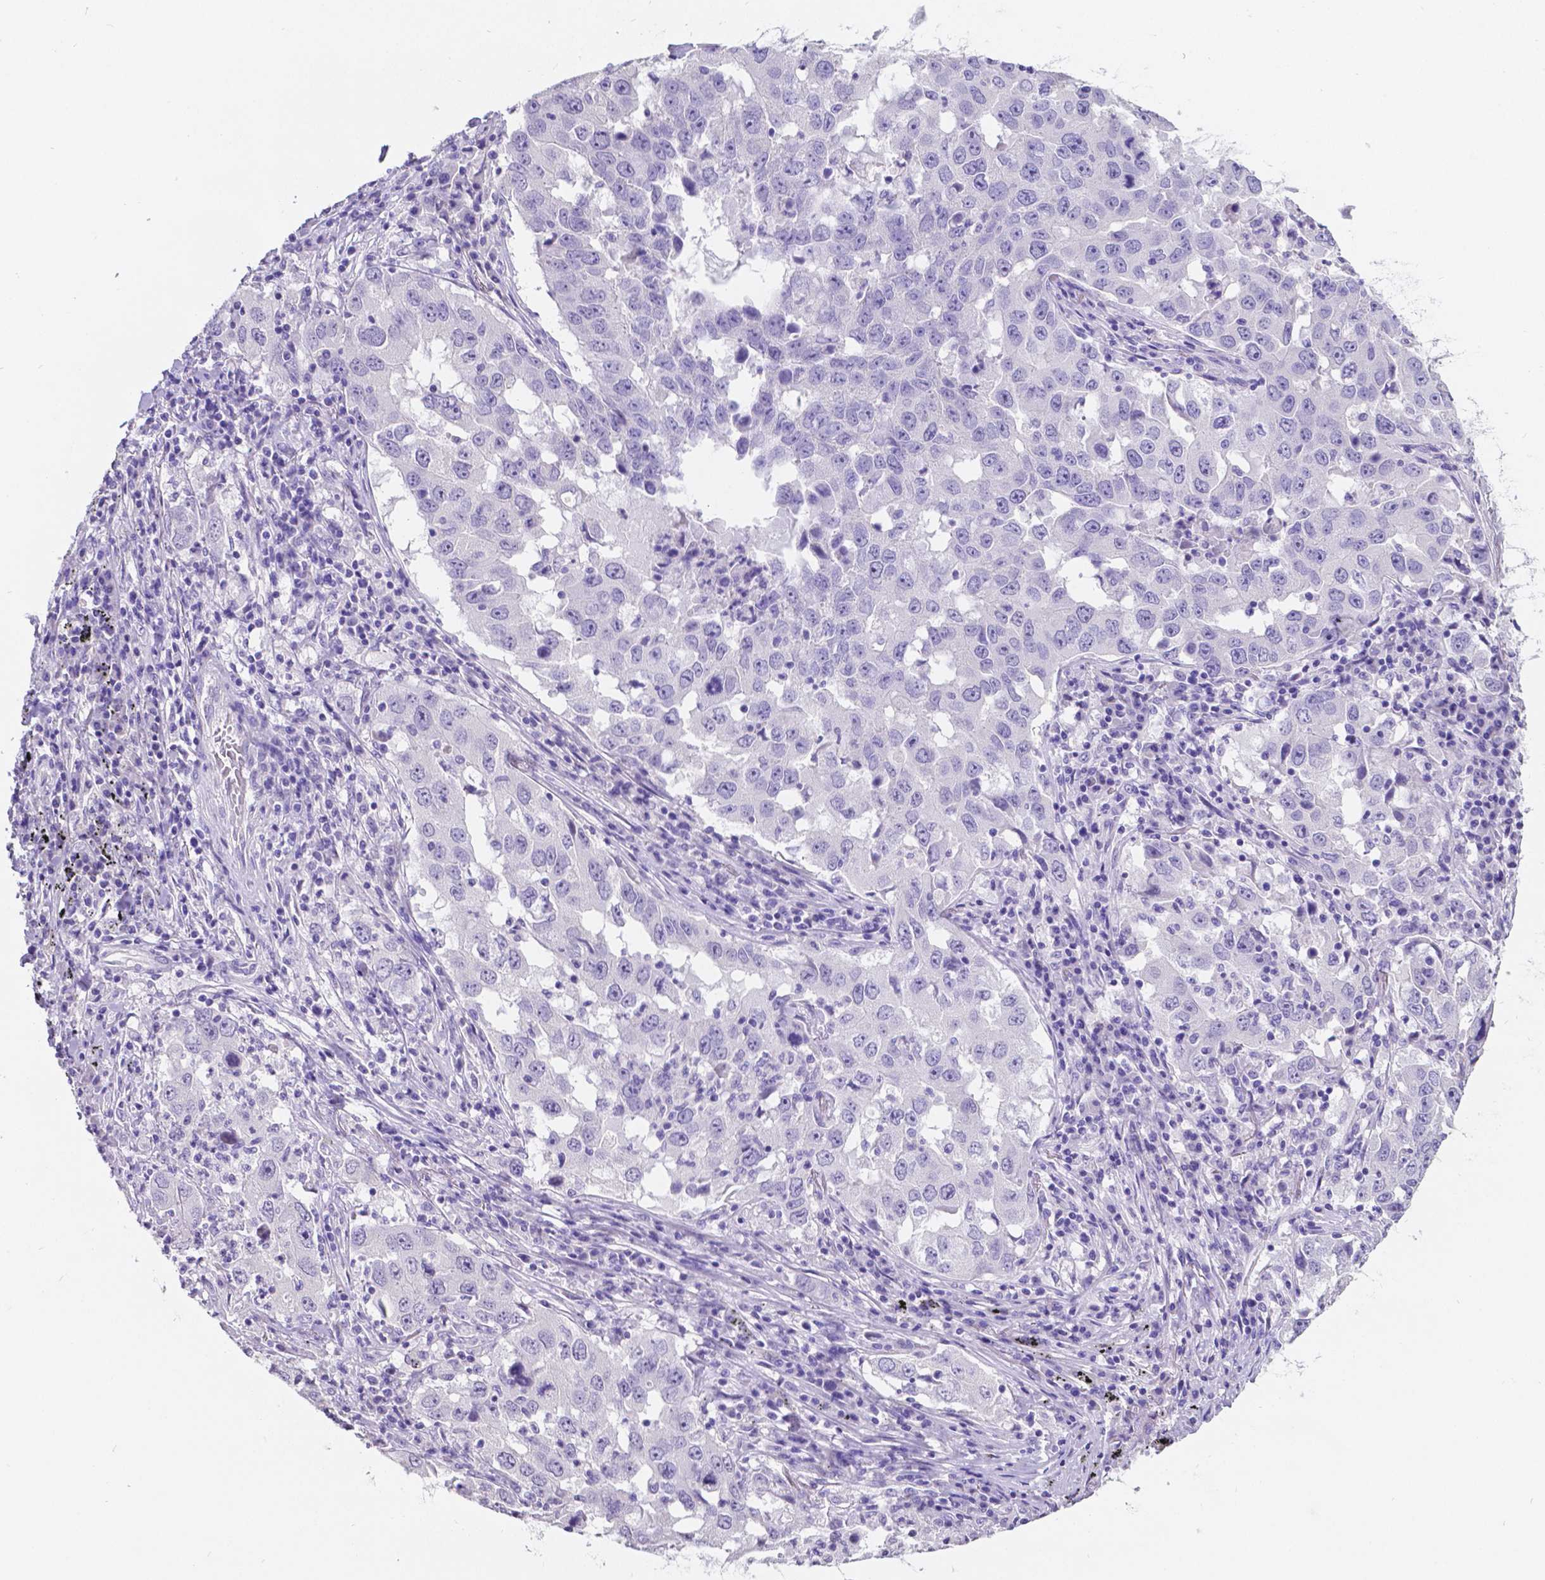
{"staining": {"intensity": "negative", "quantity": "none", "location": "none"}, "tissue": "lung cancer", "cell_type": "Tumor cells", "image_type": "cancer", "snomed": [{"axis": "morphology", "description": "Adenocarcinoma, NOS"}, {"axis": "topography", "description": "Lung"}], "caption": "This is a photomicrograph of immunohistochemistry (IHC) staining of lung cancer, which shows no positivity in tumor cells.", "gene": "SATB2", "patient": {"sex": "male", "age": 73}}